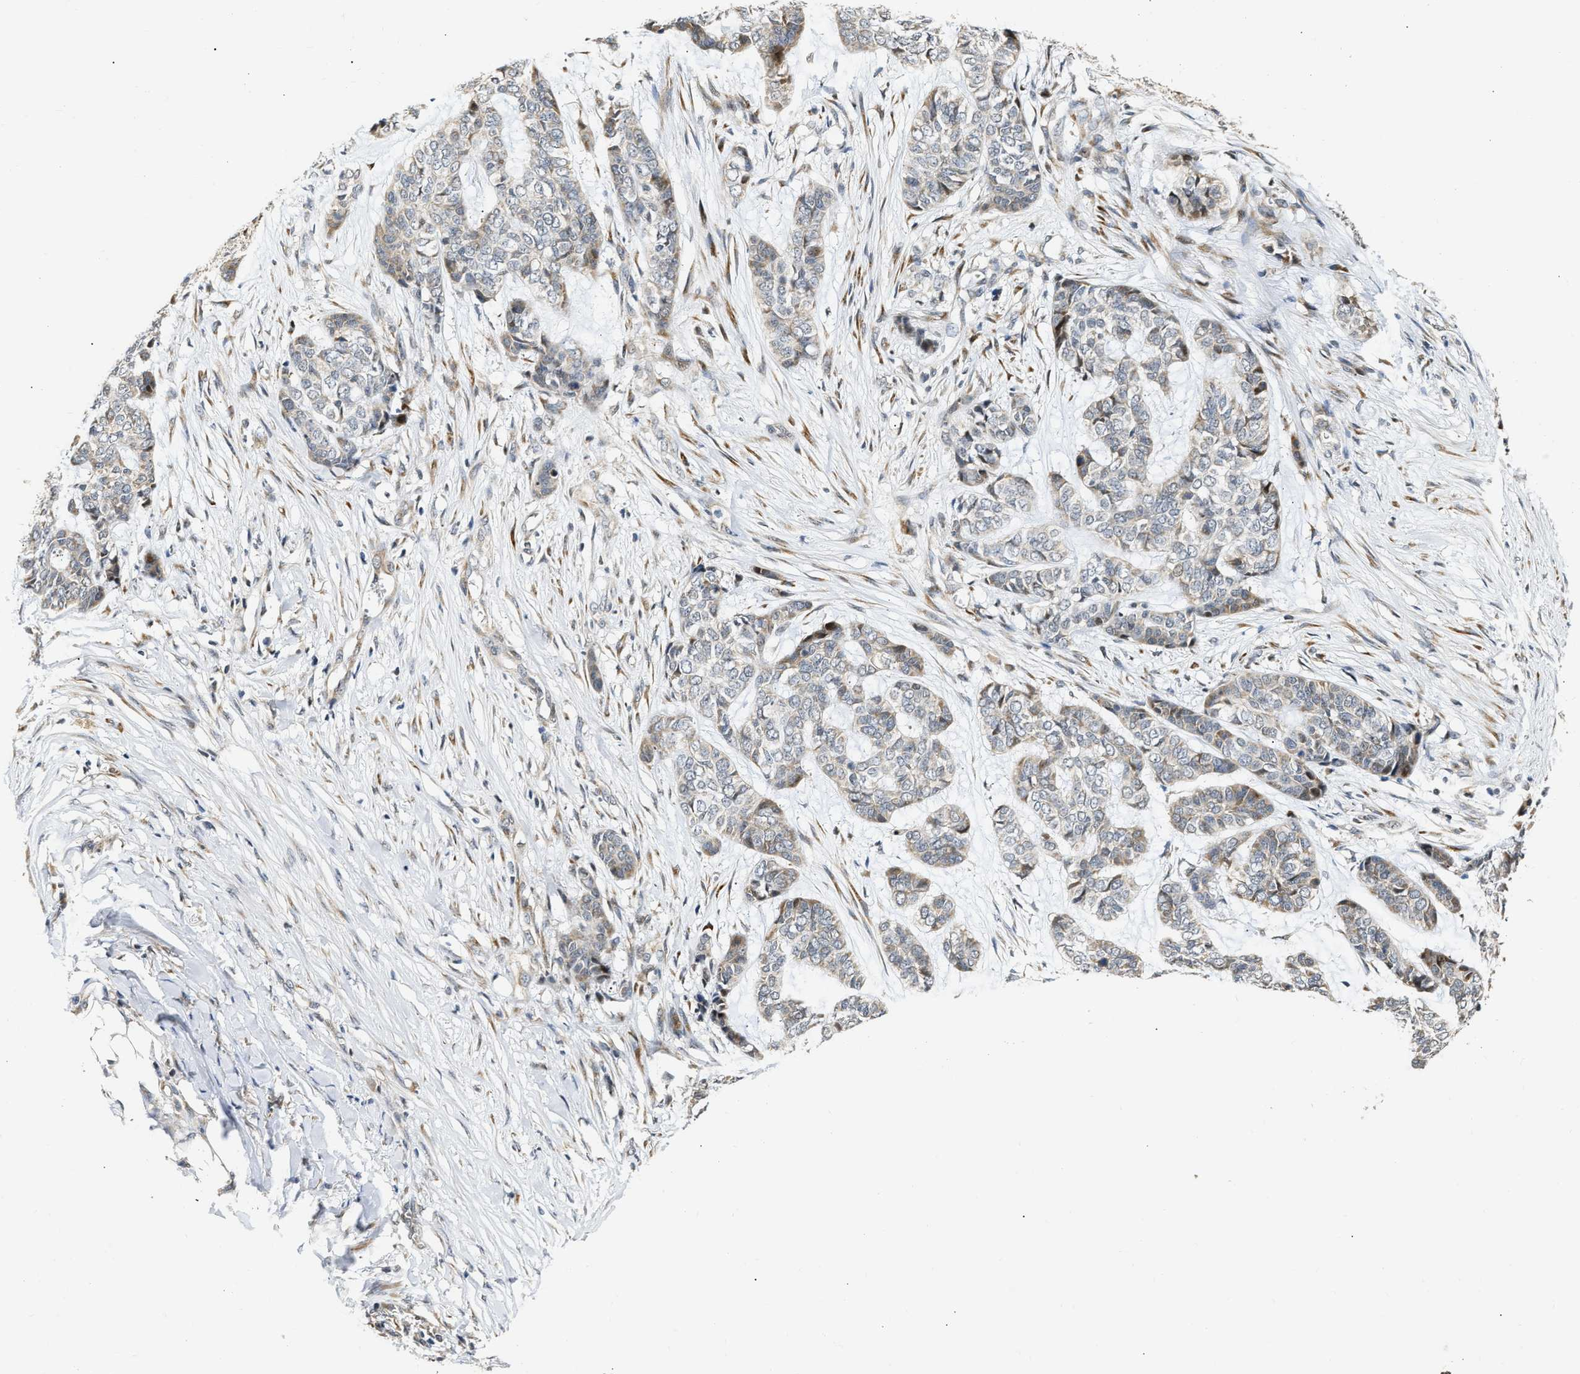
{"staining": {"intensity": "moderate", "quantity": "<25%", "location": "cytoplasmic/membranous"}, "tissue": "skin cancer", "cell_type": "Tumor cells", "image_type": "cancer", "snomed": [{"axis": "morphology", "description": "Basal cell carcinoma"}, {"axis": "topography", "description": "Skin"}], "caption": "A brown stain labels moderate cytoplasmic/membranous expression of a protein in skin cancer tumor cells. (IHC, brightfield microscopy, high magnification).", "gene": "DEPTOR", "patient": {"sex": "female", "age": 64}}